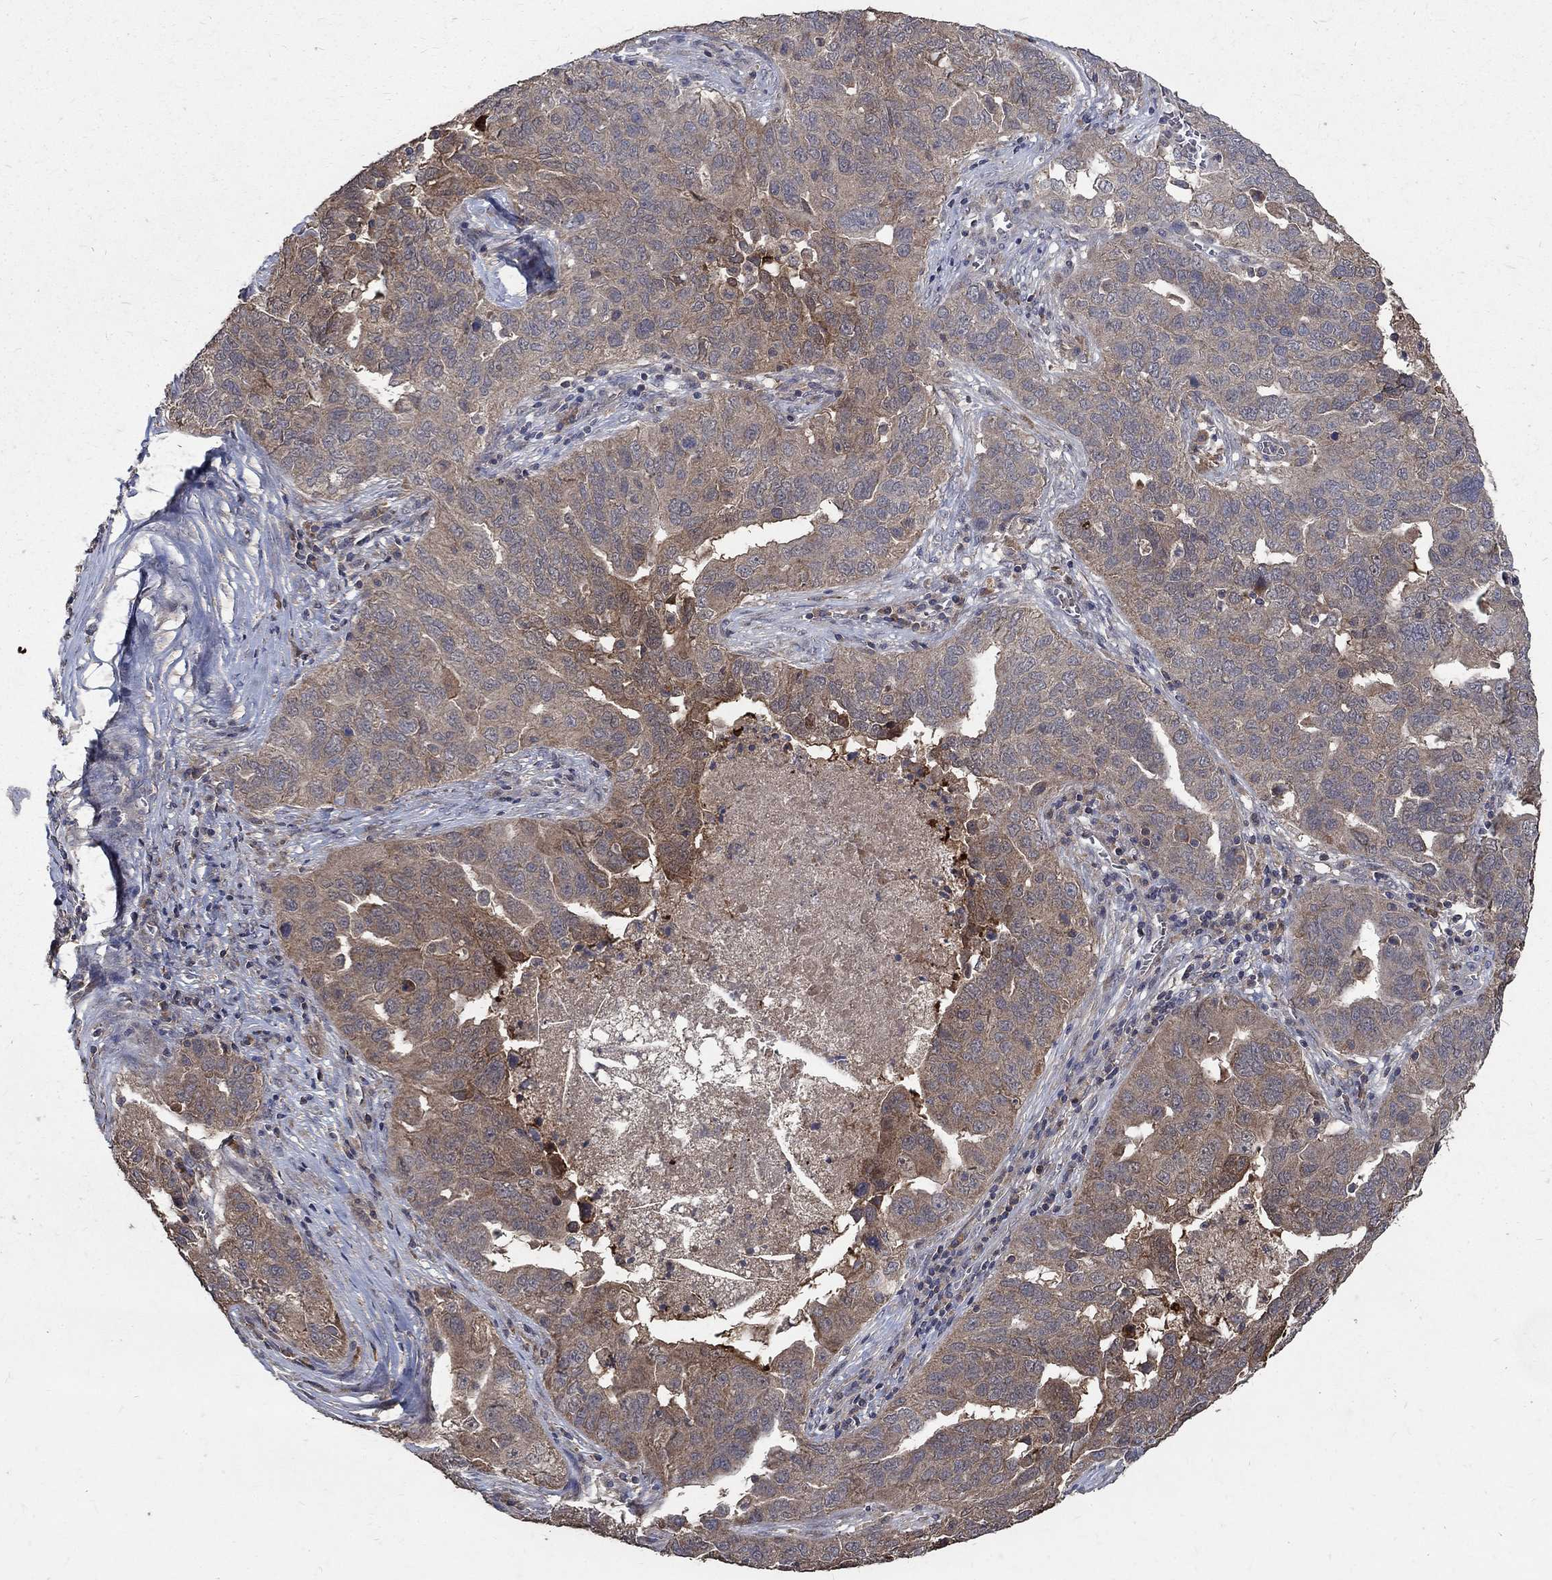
{"staining": {"intensity": "moderate", "quantity": "<25%", "location": "cytoplasmic/membranous"}, "tissue": "ovarian cancer", "cell_type": "Tumor cells", "image_type": "cancer", "snomed": [{"axis": "morphology", "description": "Carcinoma, endometroid"}, {"axis": "topography", "description": "Soft tissue"}, {"axis": "topography", "description": "Ovary"}], "caption": "DAB (3,3'-diaminobenzidine) immunohistochemical staining of human ovarian cancer (endometroid carcinoma) demonstrates moderate cytoplasmic/membranous protein expression in about <25% of tumor cells.", "gene": "C17orf75", "patient": {"sex": "female", "age": 52}}